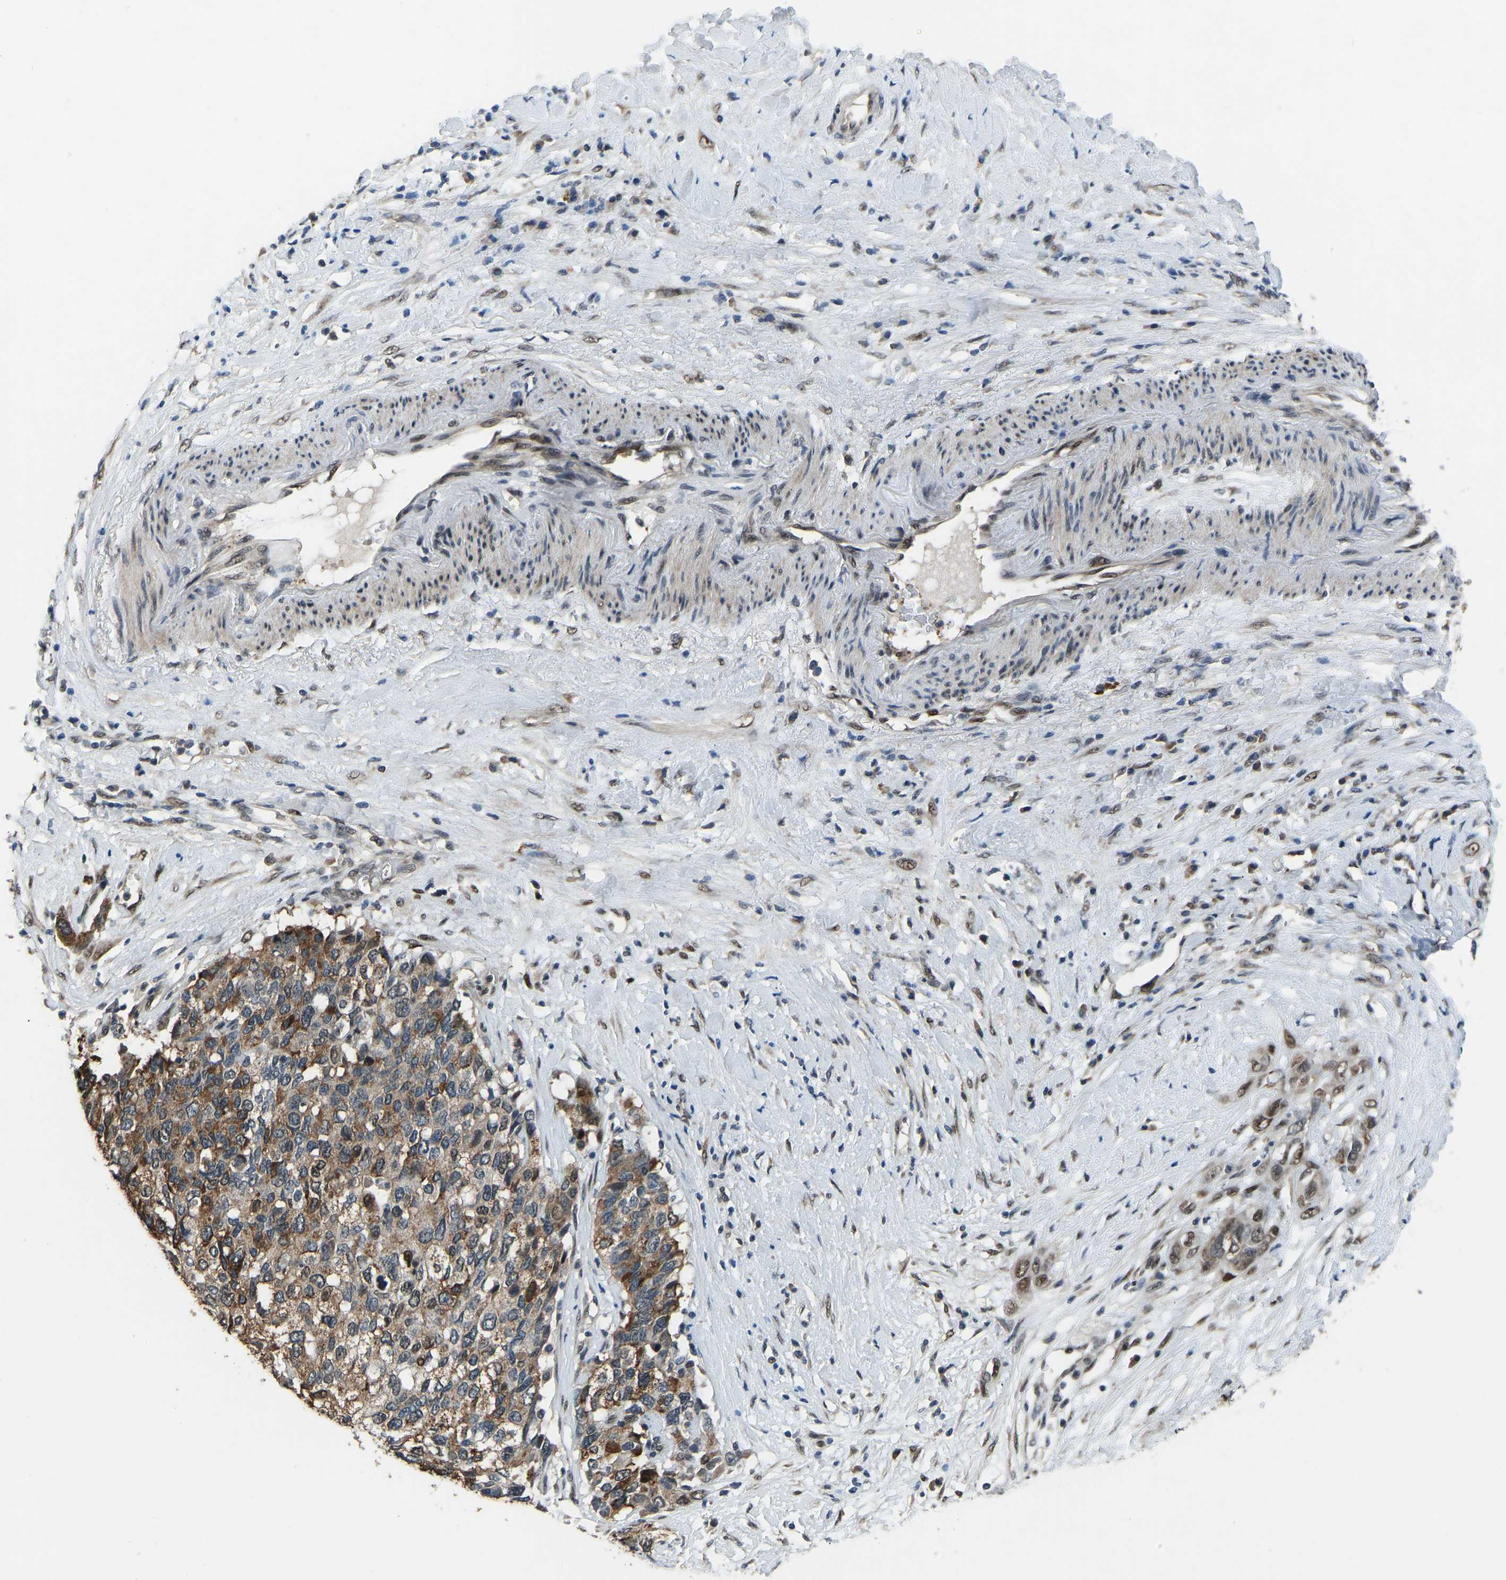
{"staining": {"intensity": "moderate", "quantity": "25%-75%", "location": "cytoplasmic/membranous,nuclear"}, "tissue": "pancreatic cancer", "cell_type": "Tumor cells", "image_type": "cancer", "snomed": [{"axis": "morphology", "description": "Adenocarcinoma, NOS"}, {"axis": "topography", "description": "Pancreas"}], "caption": "Immunohistochemistry (IHC) photomicrograph of neoplastic tissue: pancreatic cancer (adenocarcinoma) stained using immunohistochemistry (IHC) reveals medium levels of moderate protein expression localized specifically in the cytoplasmic/membranous and nuclear of tumor cells, appearing as a cytoplasmic/membranous and nuclear brown color.", "gene": "FOS", "patient": {"sex": "female", "age": 56}}